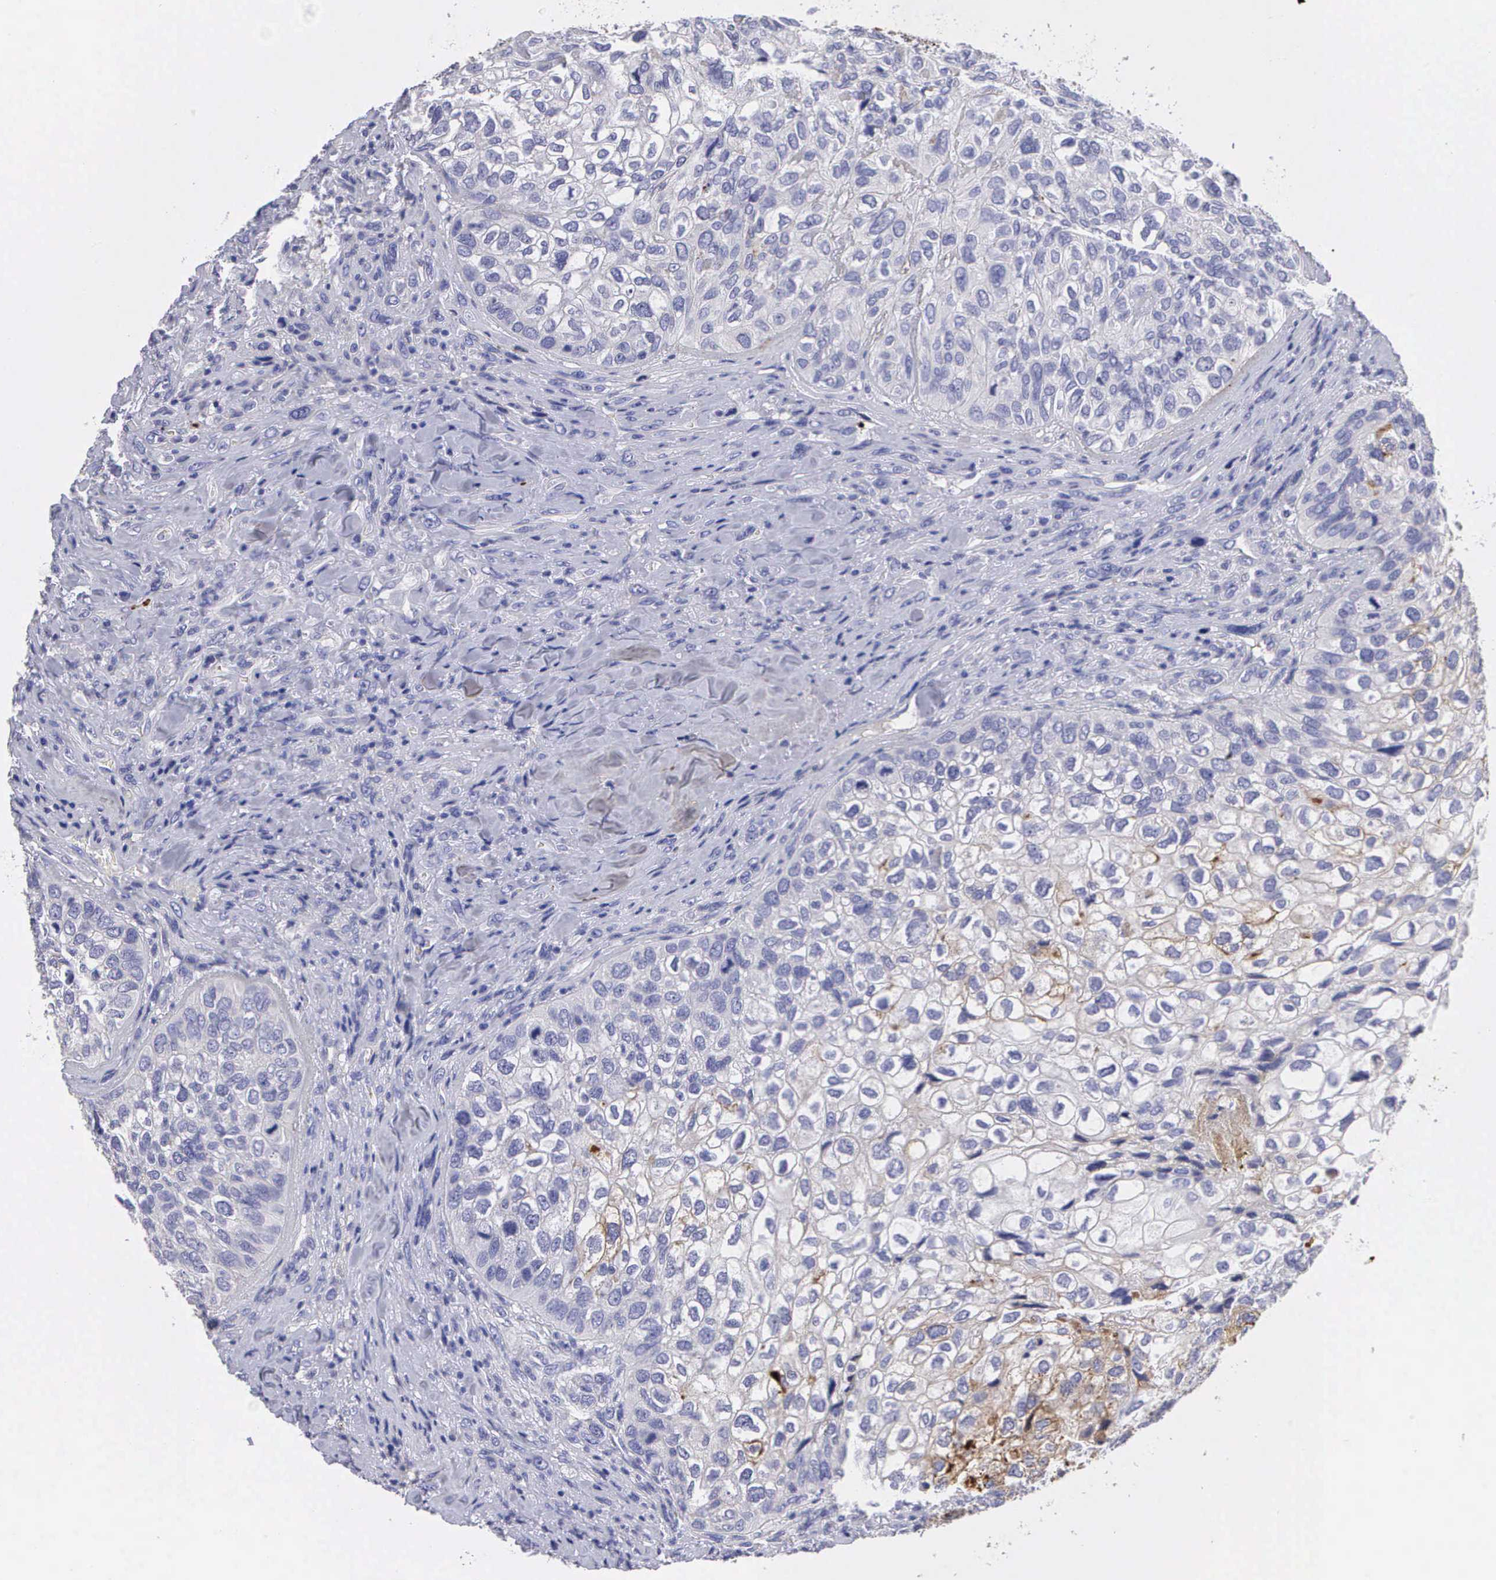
{"staining": {"intensity": "weak", "quantity": "<25%", "location": "cytoplasmic/membranous"}, "tissue": "breast cancer", "cell_type": "Tumor cells", "image_type": "cancer", "snomed": [{"axis": "morphology", "description": "Neoplasm, malignant, NOS"}, {"axis": "topography", "description": "Breast"}], "caption": "Tumor cells are negative for protein expression in human breast neoplasm (malignant). (Brightfield microscopy of DAB (3,3'-diaminobenzidine) IHC at high magnification).", "gene": "CLU", "patient": {"sex": "female", "age": 50}}